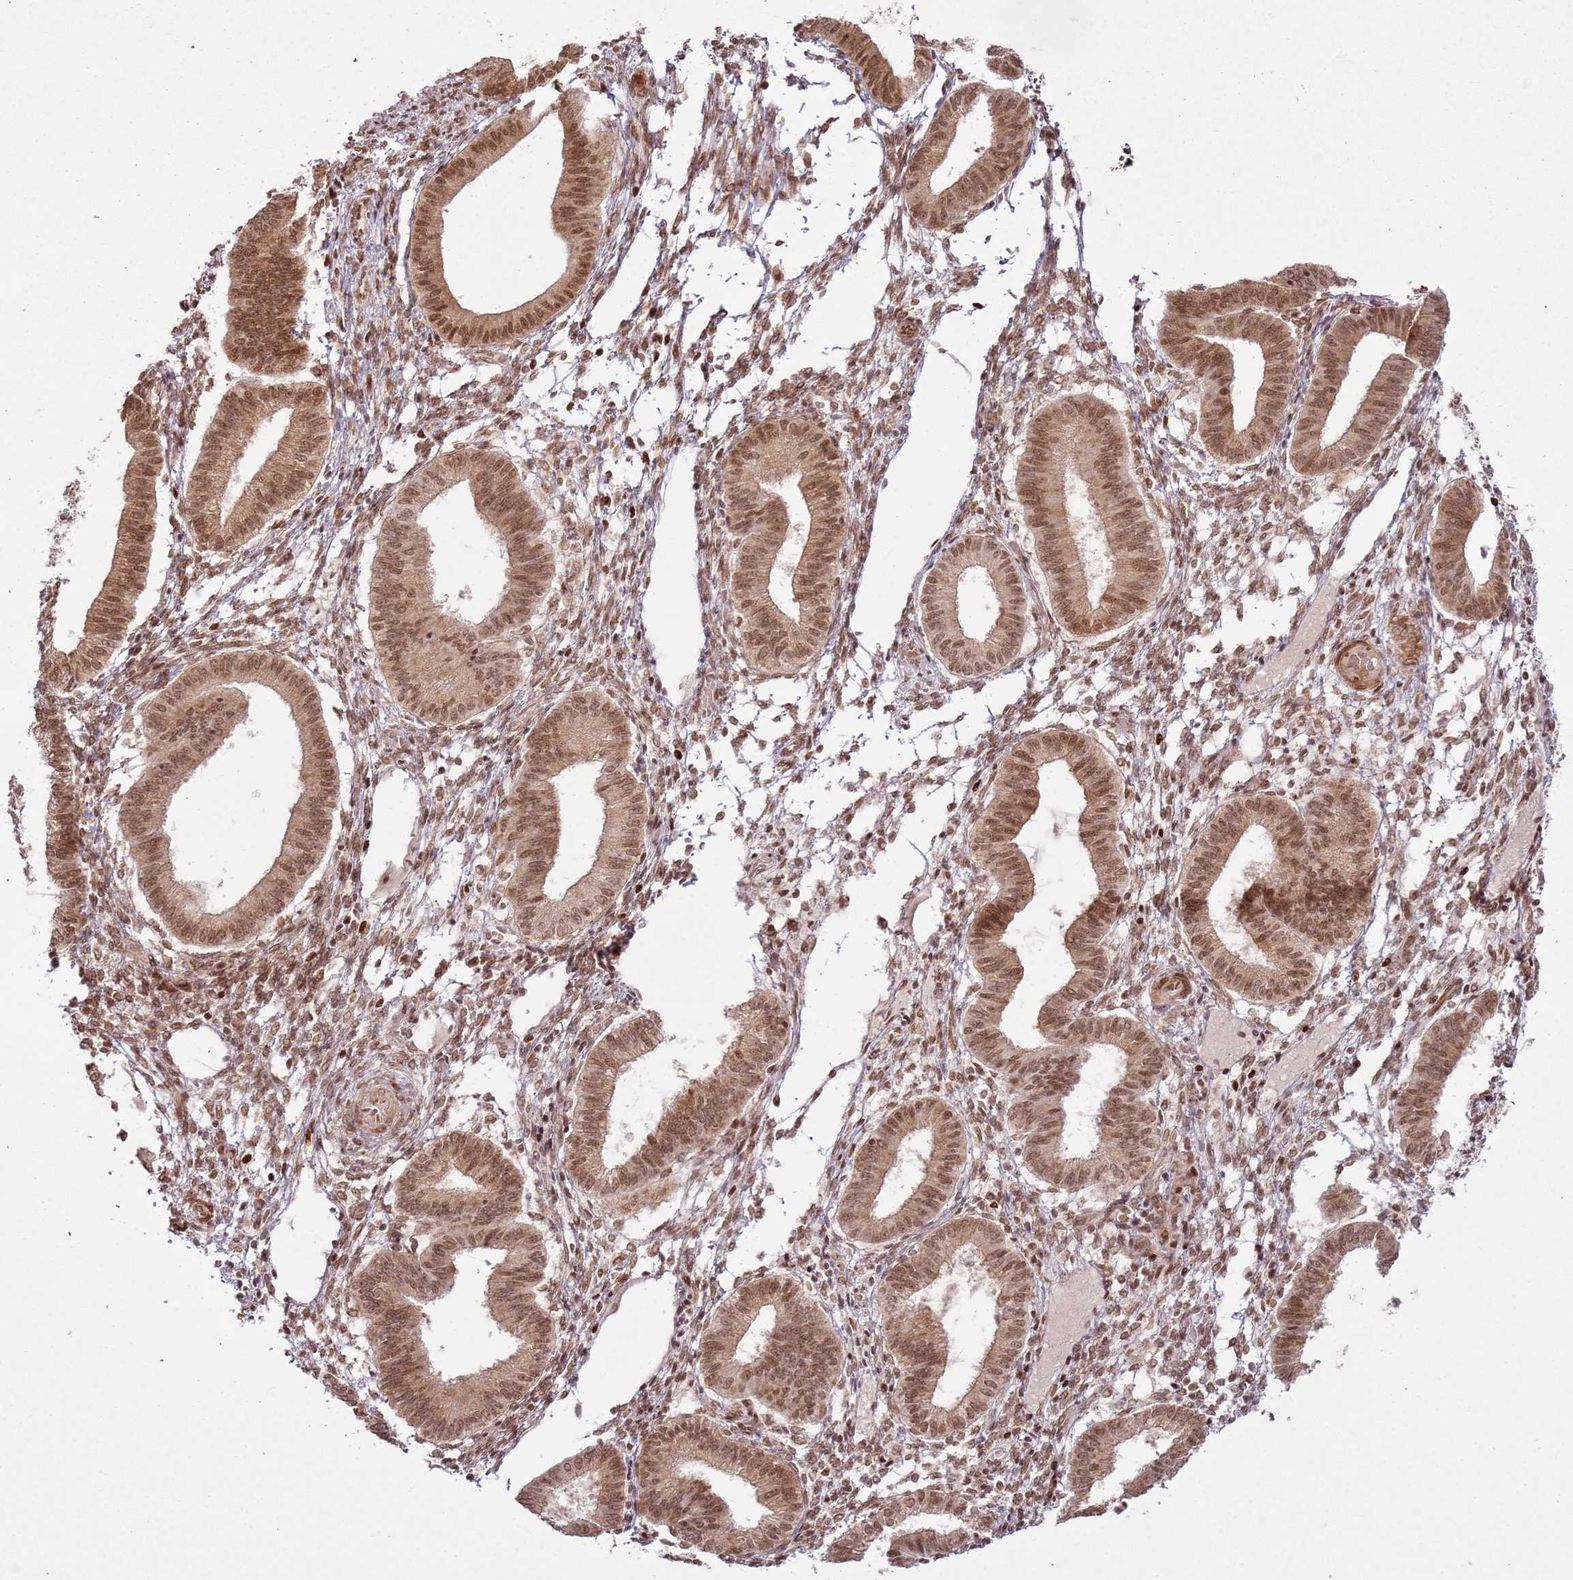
{"staining": {"intensity": "moderate", "quantity": ">75%", "location": "nuclear"}, "tissue": "endometrium", "cell_type": "Cells in endometrial stroma", "image_type": "normal", "snomed": [{"axis": "morphology", "description": "Normal tissue, NOS"}, {"axis": "topography", "description": "Endometrium"}], "caption": "High-magnification brightfield microscopy of benign endometrium stained with DAB (3,3'-diaminobenzidine) (brown) and counterstained with hematoxylin (blue). cells in endometrial stroma exhibit moderate nuclear staining is seen in approximately>75% of cells. The staining was performed using DAB (3,3'-diaminobenzidine), with brown indicating positive protein expression. Nuclei are stained blue with hematoxylin.", "gene": "KLHL36", "patient": {"sex": "female", "age": 39}}